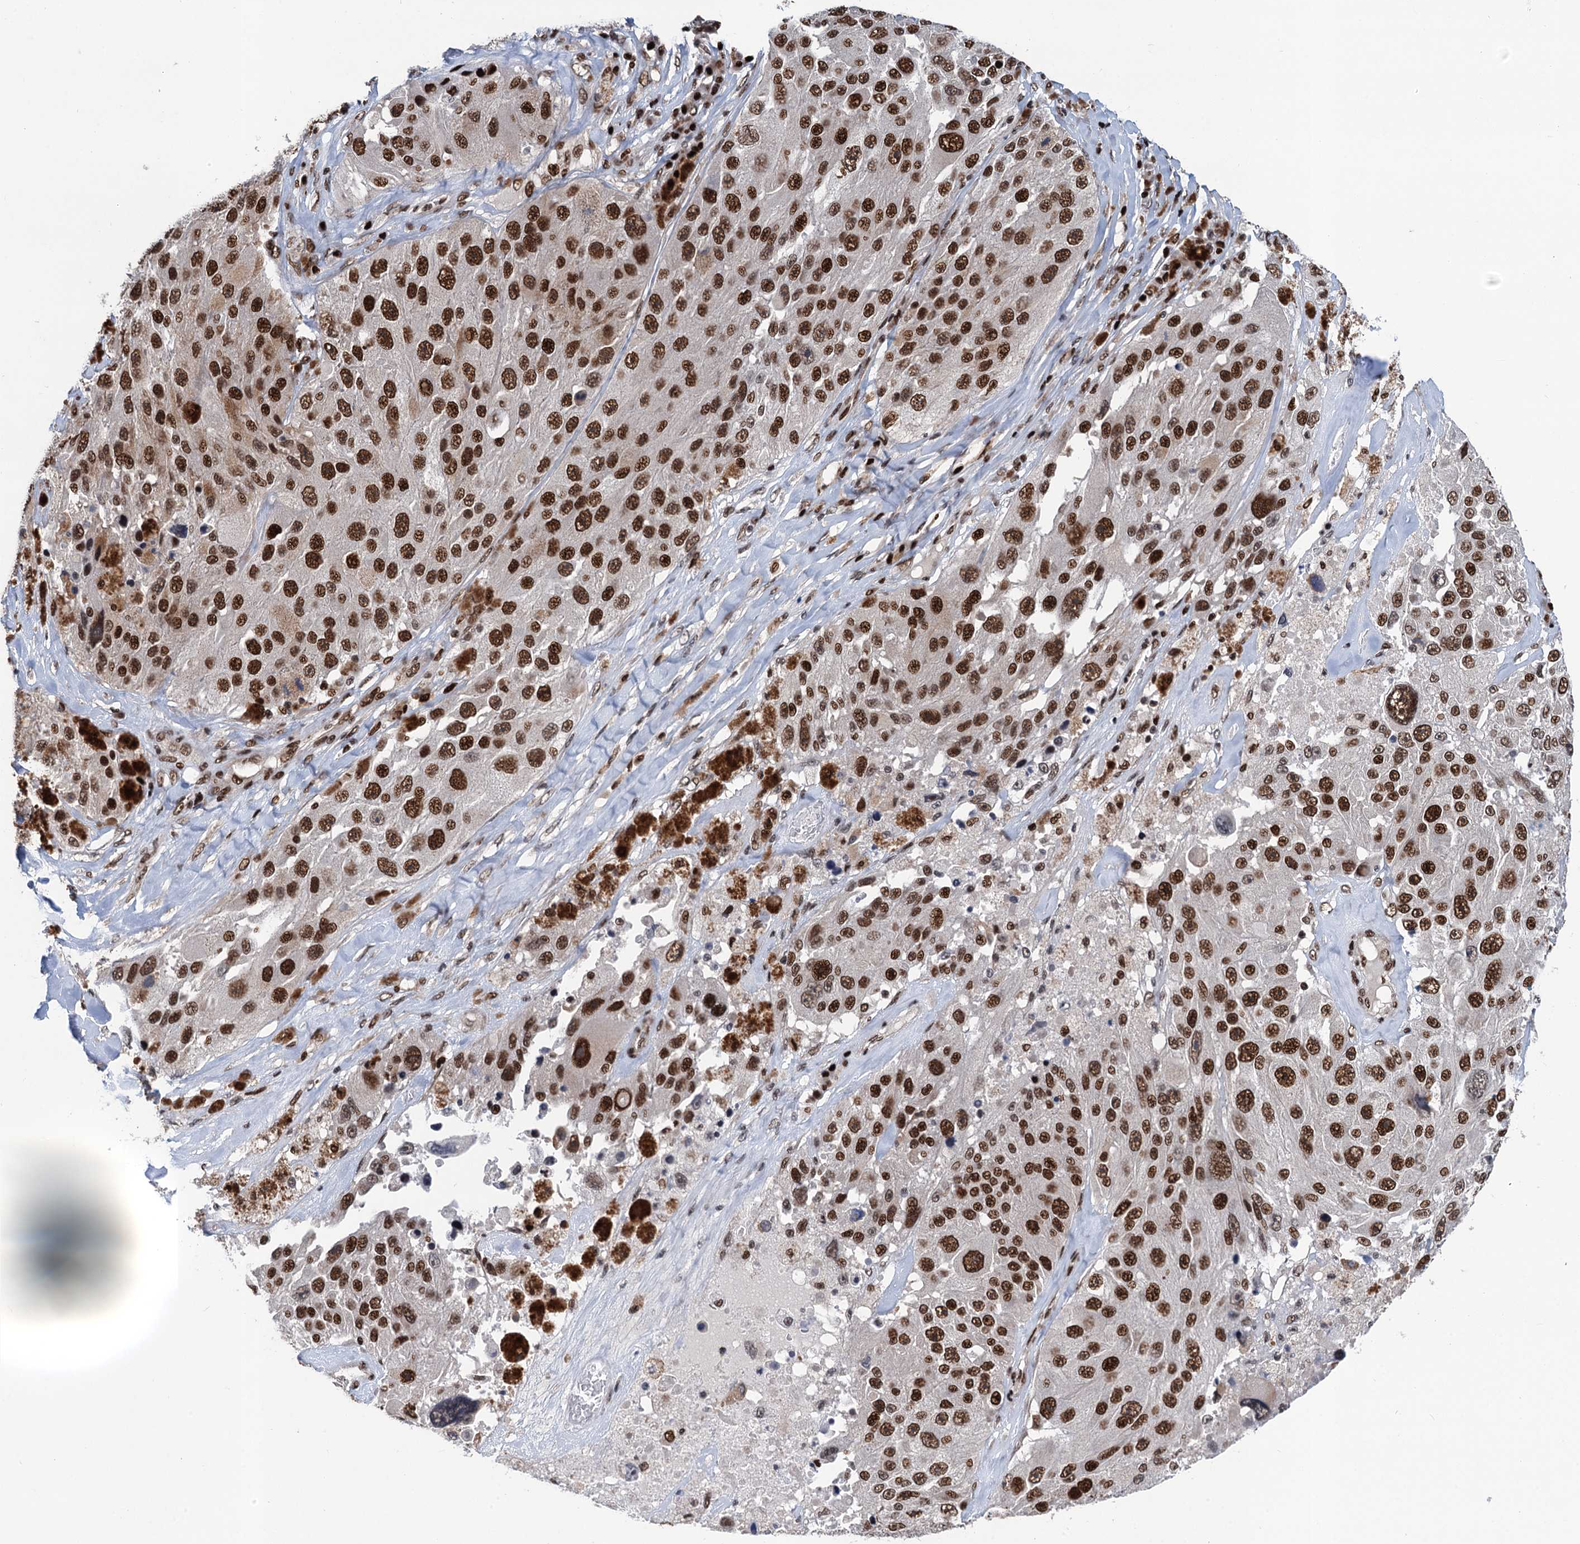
{"staining": {"intensity": "strong", "quantity": ">75%", "location": "nuclear"}, "tissue": "melanoma", "cell_type": "Tumor cells", "image_type": "cancer", "snomed": [{"axis": "morphology", "description": "Malignant melanoma, Metastatic site"}, {"axis": "topography", "description": "Lymph node"}], "caption": "Human malignant melanoma (metastatic site) stained for a protein (brown) shows strong nuclear positive expression in about >75% of tumor cells.", "gene": "PPP4R1", "patient": {"sex": "male", "age": 62}}